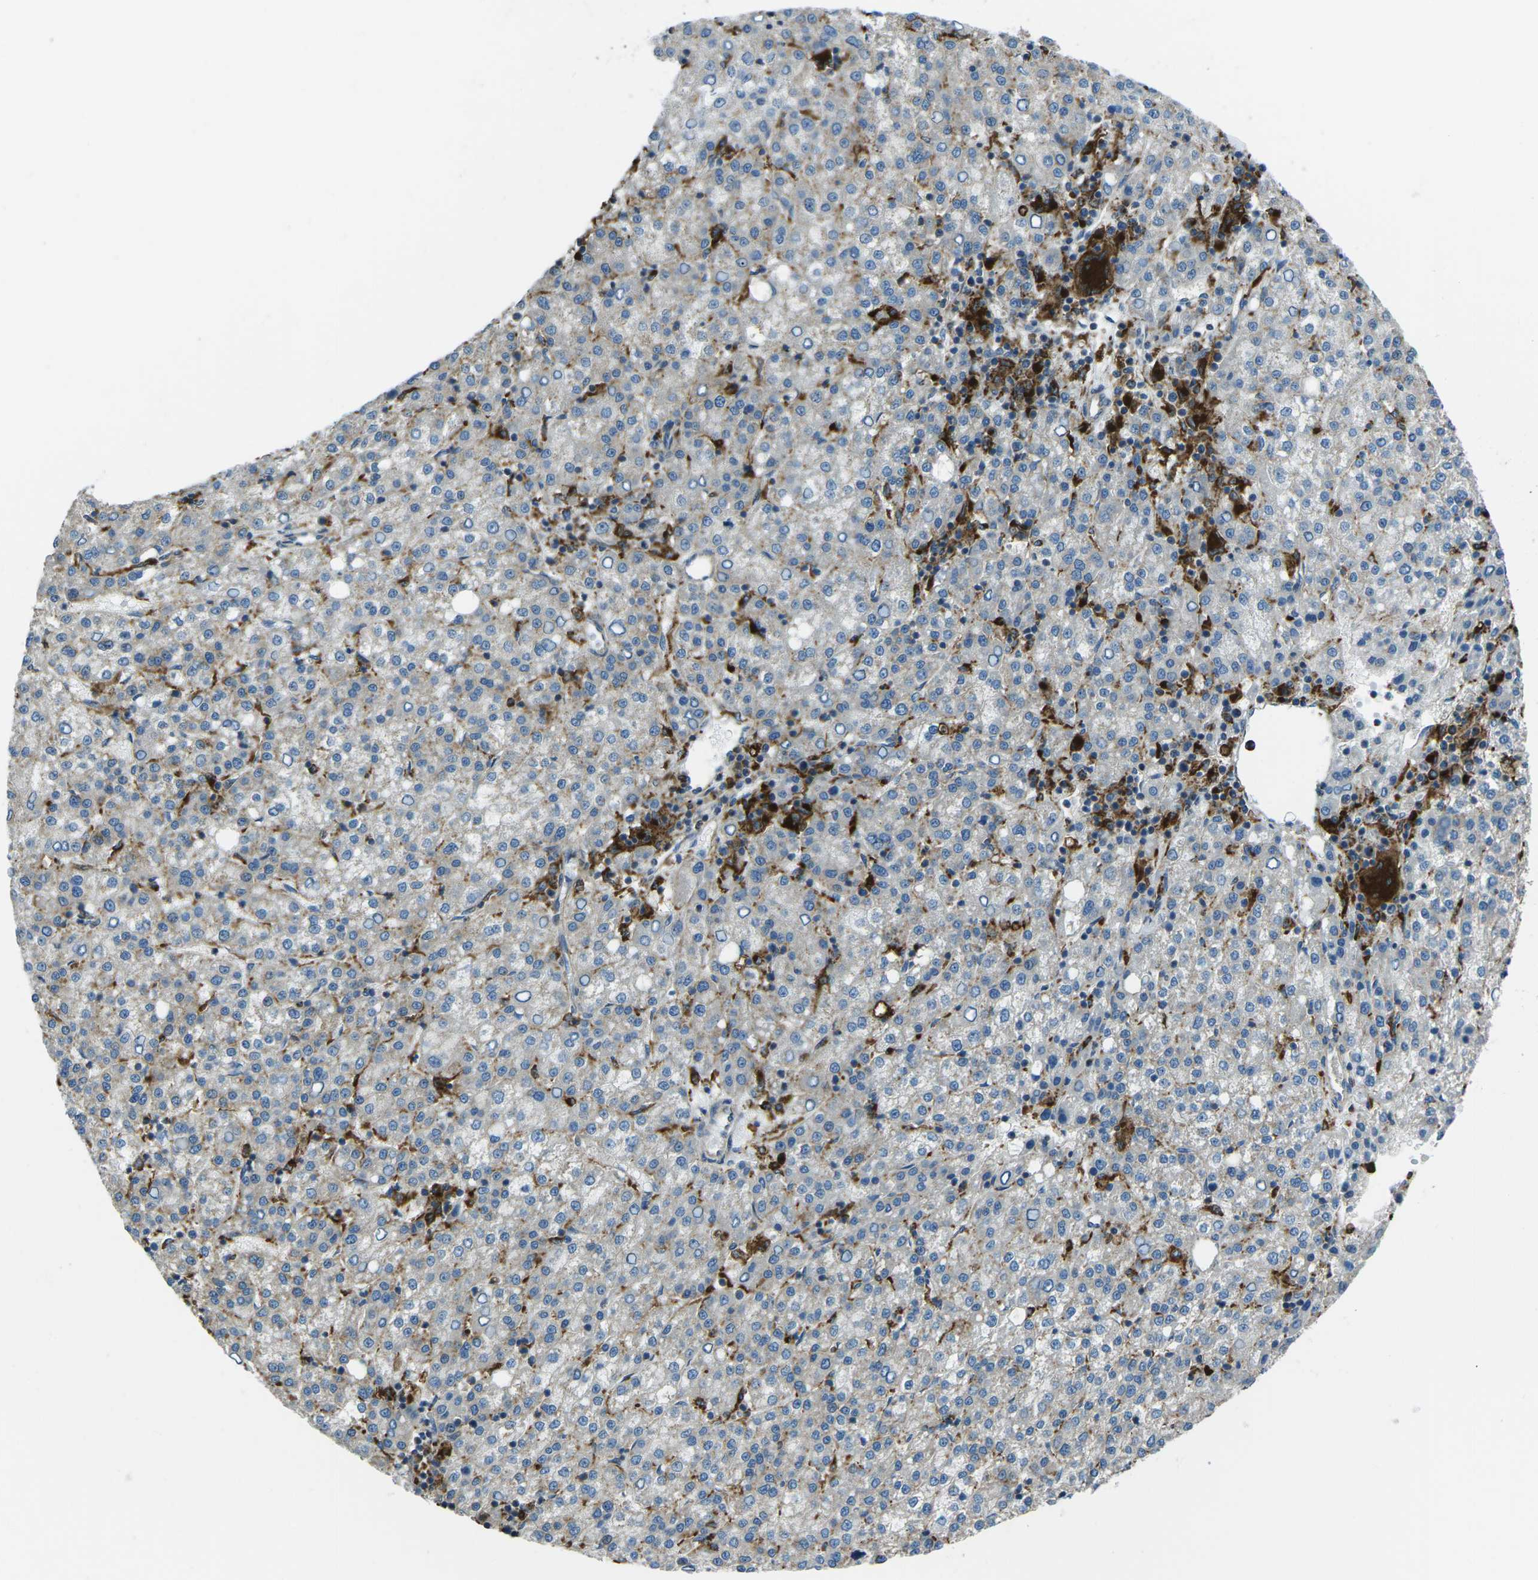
{"staining": {"intensity": "negative", "quantity": "none", "location": "none"}, "tissue": "liver cancer", "cell_type": "Tumor cells", "image_type": "cancer", "snomed": [{"axis": "morphology", "description": "Carcinoma, Hepatocellular, NOS"}, {"axis": "topography", "description": "Liver"}], "caption": "A micrograph of liver cancer stained for a protein reveals no brown staining in tumor cells.", "gene": "CDK17", "patient": {"sex": "female", "age": 58}}